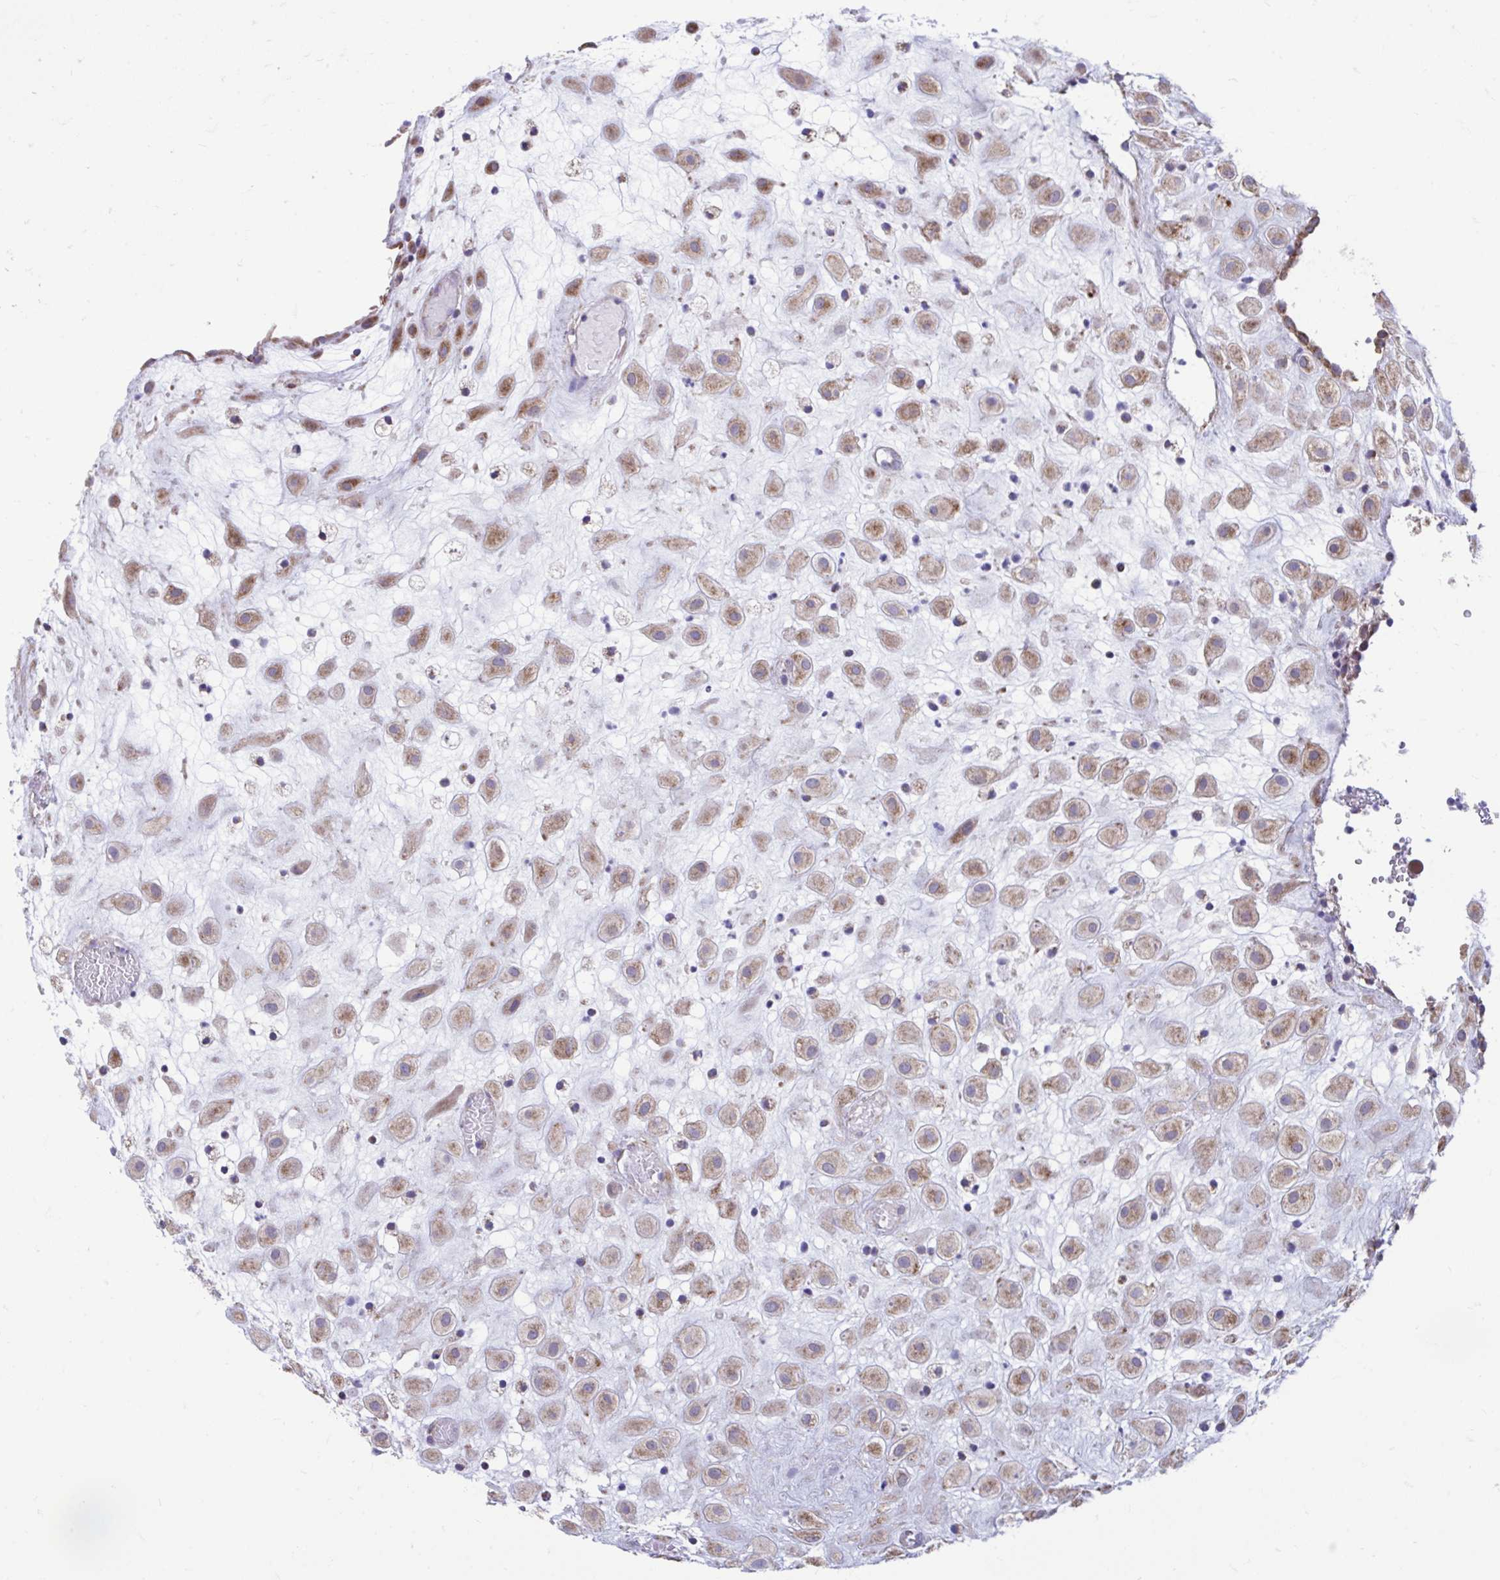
{"staining": {"intensity": "moderate", "quantity": ">75%", "location": "cytoplasmic/membranous"}, "tissue": "placenta", "cell_type": "Decidual cells", "image_type": "normal", "snomed": [{"axis": "morphology", "description": "Normal tissue, NOS"}, {"axis": "topography", "description": "Placenta"}], "caption": "Immunohistochemical staining of normal placenta displays medium levels of moderate cytoplasmic/membranous expression in about >75% of decidual cells. (DAB (3,3'-diaminobenzidine) = brown stain, brightfield microscopy at high magnification).", "gene": "LINGO4", "patient": {"sex": "female", "age": 24}}